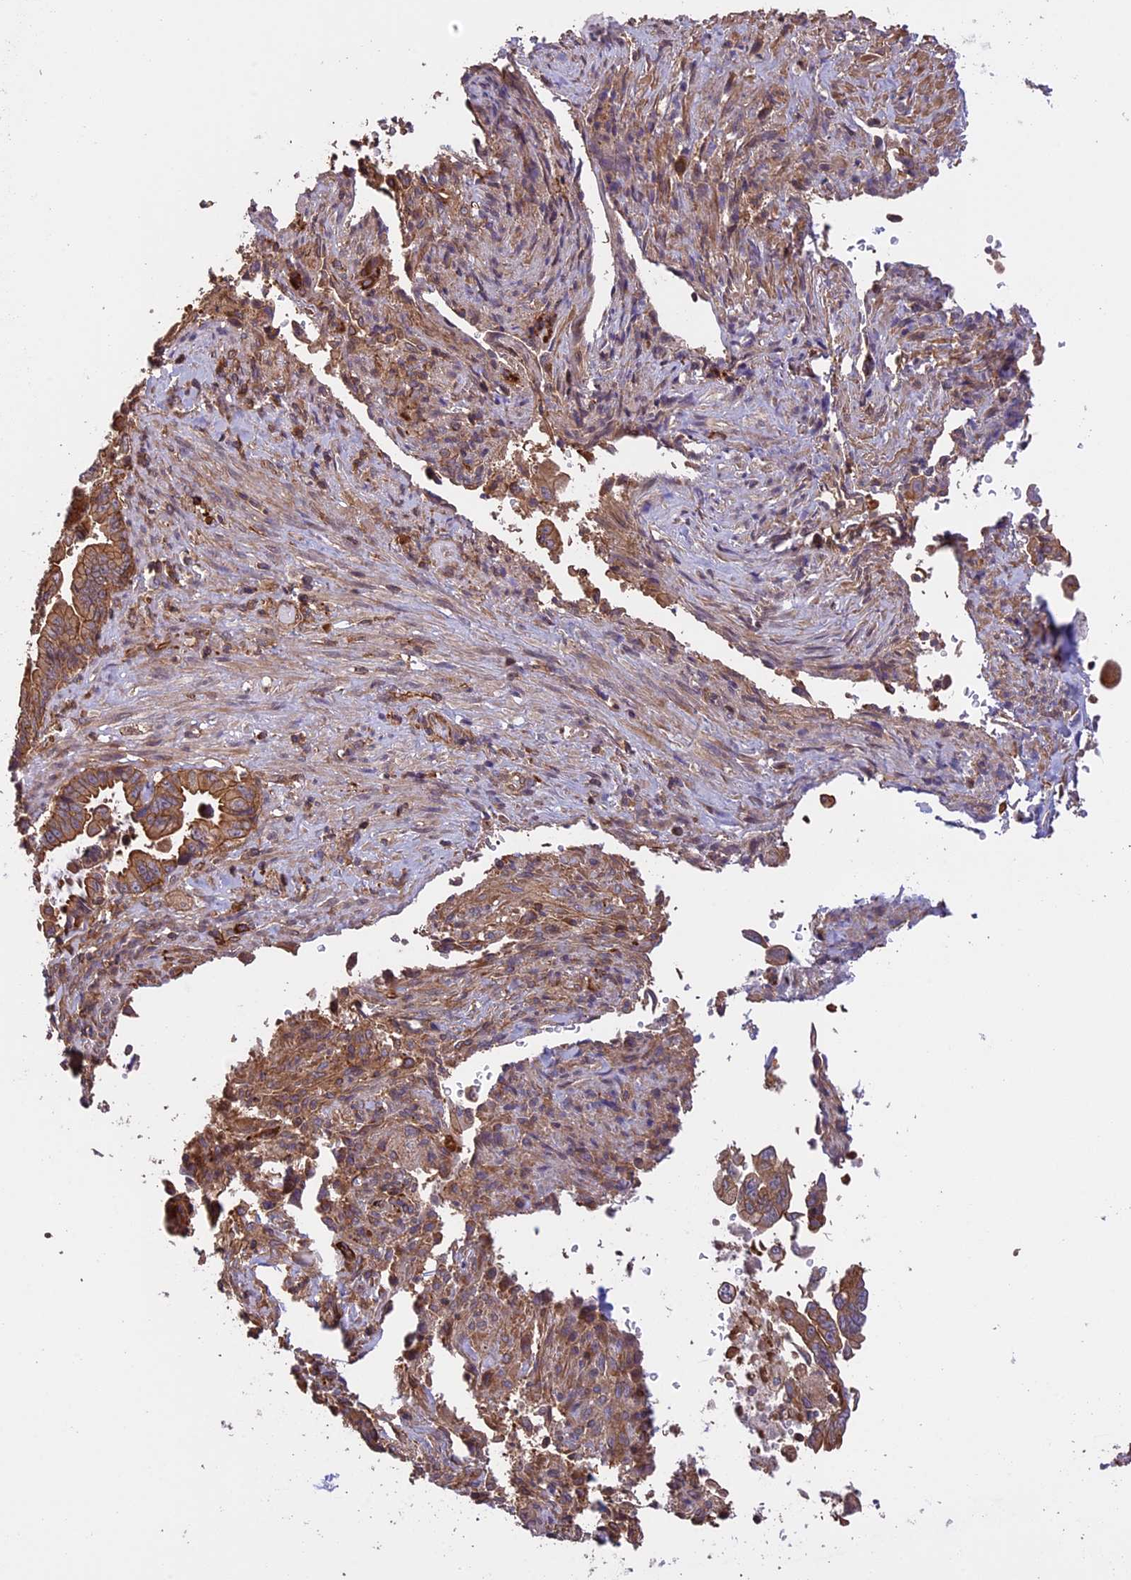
{"staining": {"intensity": "moderate", "quantity": ">75%", "location": "cytoplasmic/membranous"}, "tissue": "pancreatic cancer", "cell_type": "Tumor cells", "image_type": "cancer", "snomed": [{"axis": "morphology", "description": "Adenocarcinoma, NOS"}, {"axis": "topography", "description": "Pancreas"}], "caption": "Immunohistochemical staining of adenocarcinoma (pancreatic) demonstrates moderate cytoplasmic/membranous protein positivity in approximately >75% of tumor cells. The staining was performed using DAB, with brown indicating positive protein expression. Nuclei are stained blue with hematoxylin.", "gene": "GAS8", "patient": {"sex": "male", "age": 70}}